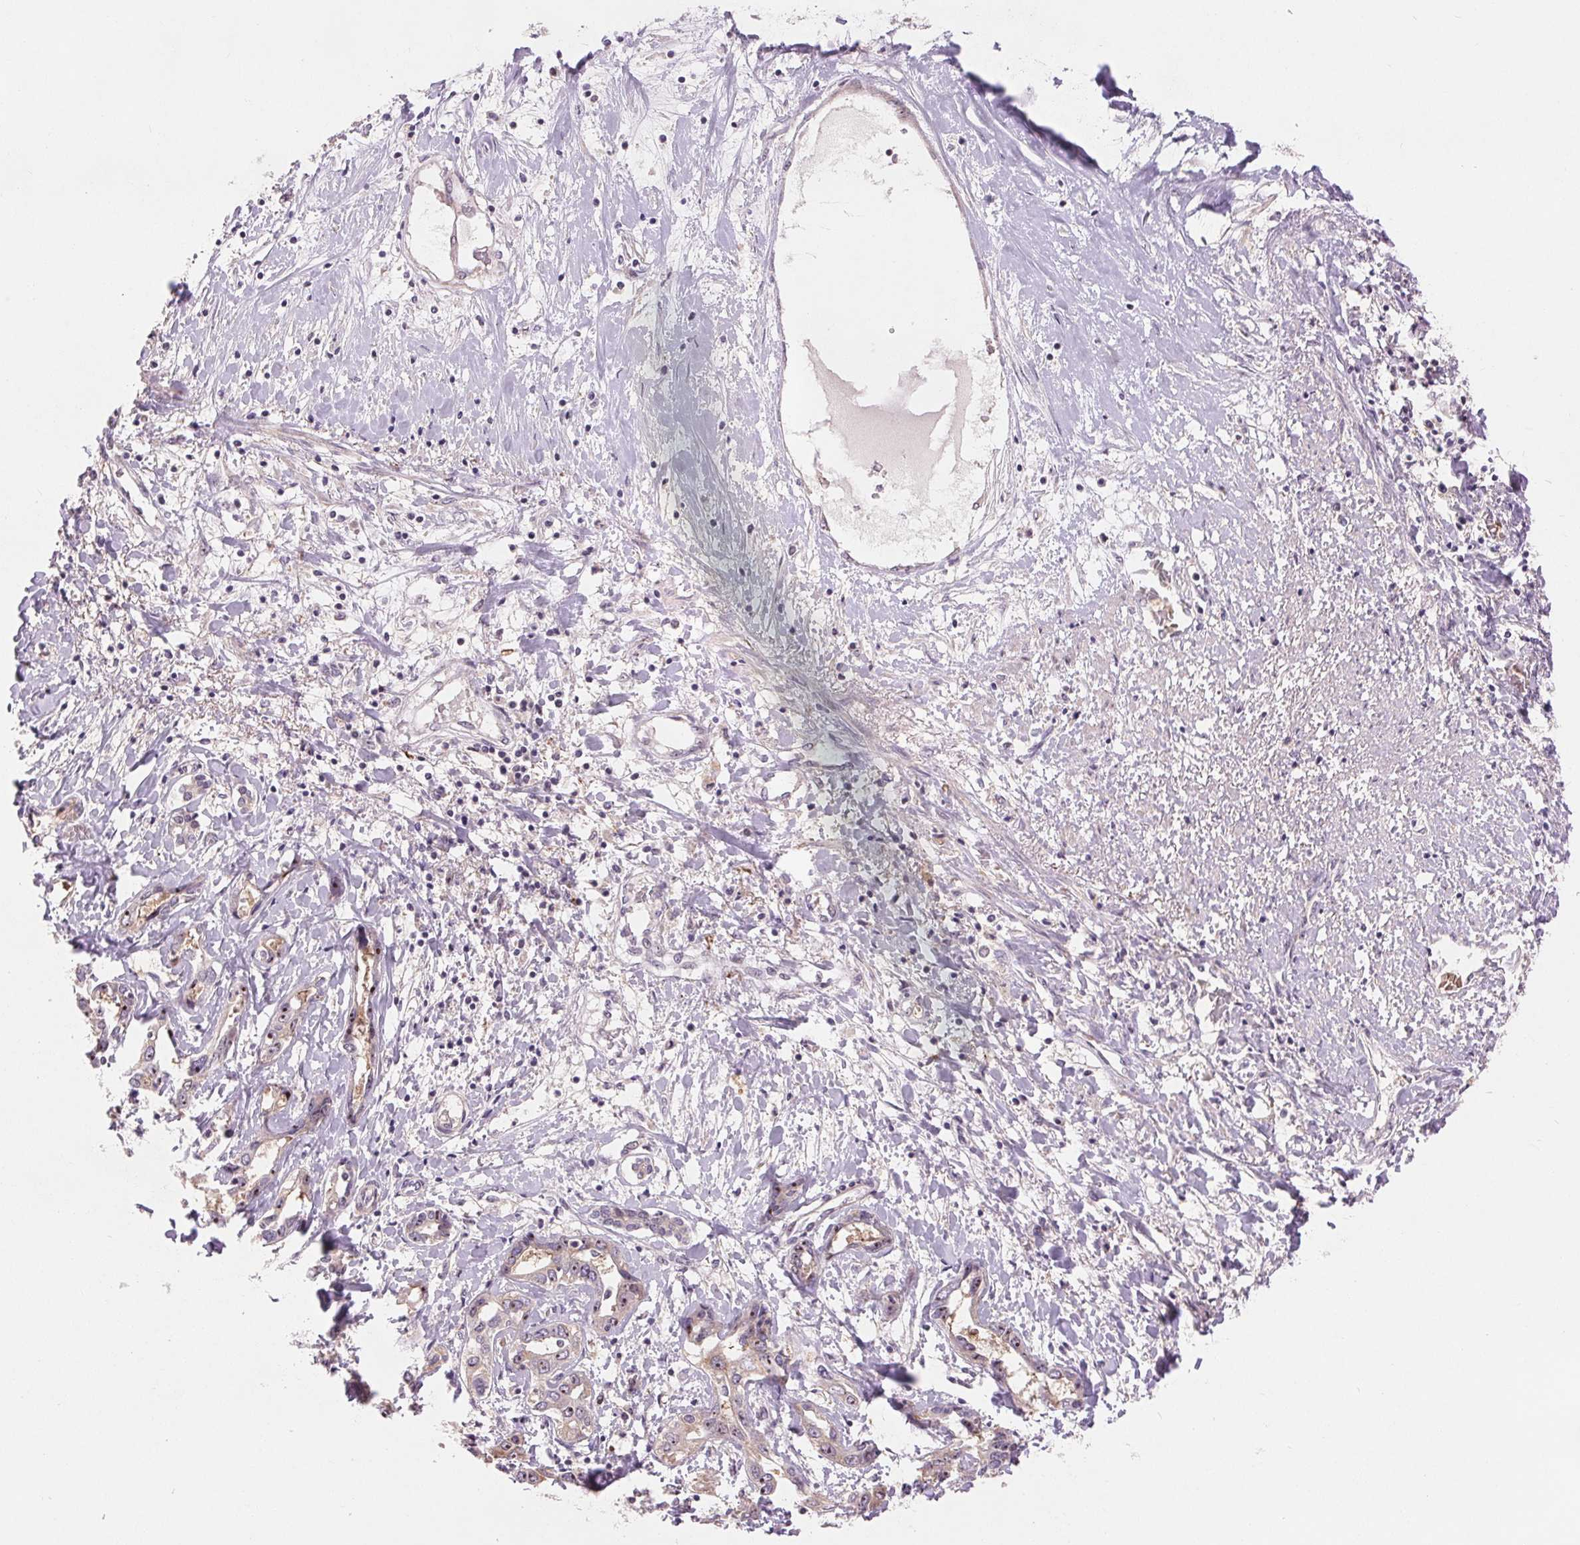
{"staining": {"intensity": "moderate", "quantity": "25%-75%", "location": "nuclear"}, "tissue": "liver cancer", "cell_type": "Tumor cells", "image_type": "cancer", "snomed": [{"axis": "morphology", "description": "Cholangiocarcinoma"}, {"axis": "topography", "description": "Liver"}], "caption": "Liver cancer stained with DAB immunohistochemistry displays medium levels of moderate nuclear staining in approximately 25%-75% of tumor cells.", "gene": "RANBP3L", "patient": {"sex": "male", "age": 59}}